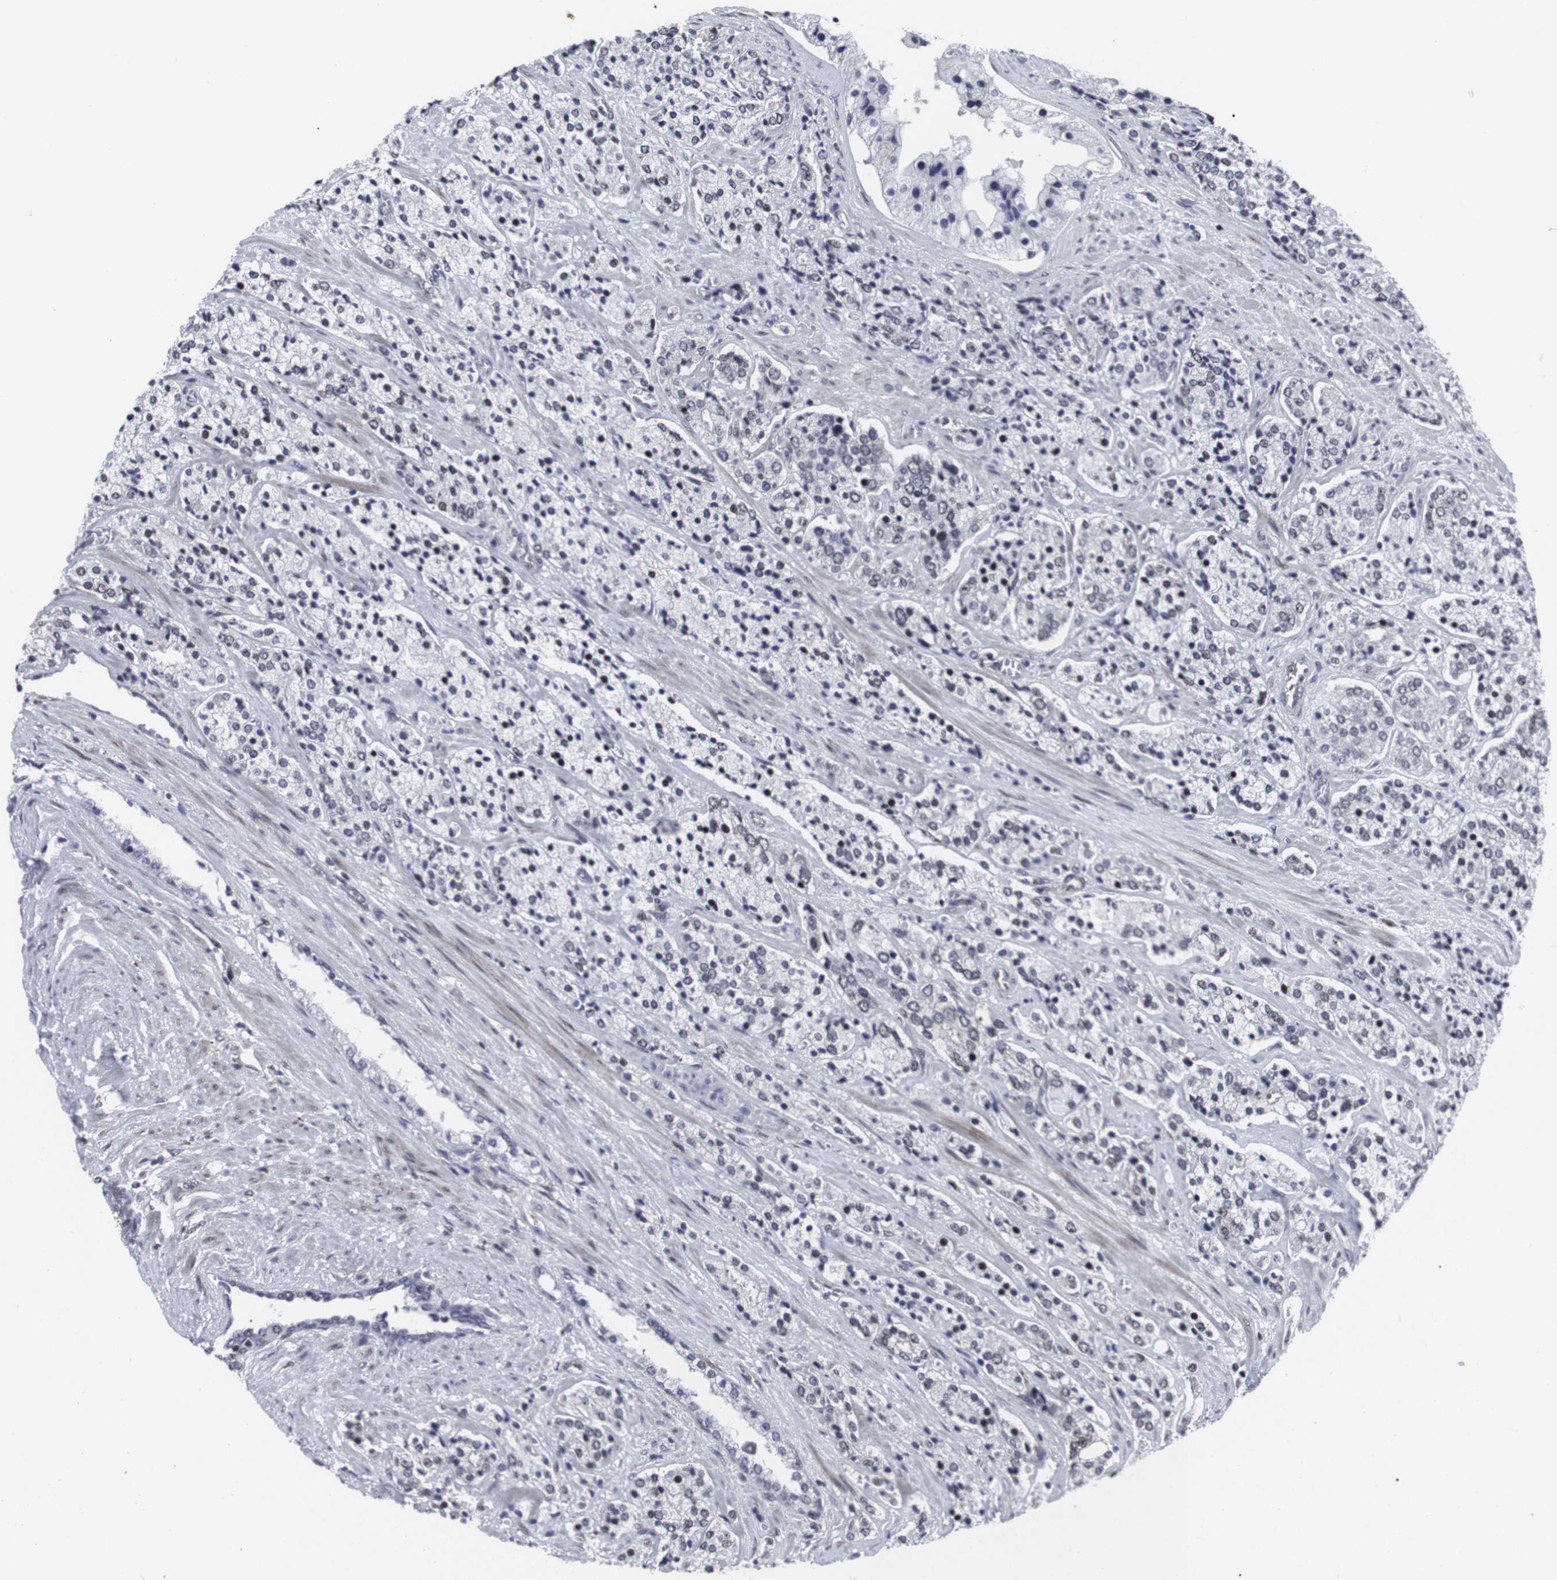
{"staining": {"intensity": "weak", "quantity": "<25%", "location": "nuclear"}, "tissue": "prostate cancer", "cell_type": "Tumor cells", "image_type": "cancer", "snomed": [{"axis": "morphology", "description": "Adenocarcinoma, High grade"}, {"axis": "topography", "description": "Prostate"}], "caption": "Immunohistochemistry of prostate cancer shows no expression in tumor cells.", "gene": "MLH1", "patient": {"sex": "male", "age": 71}}